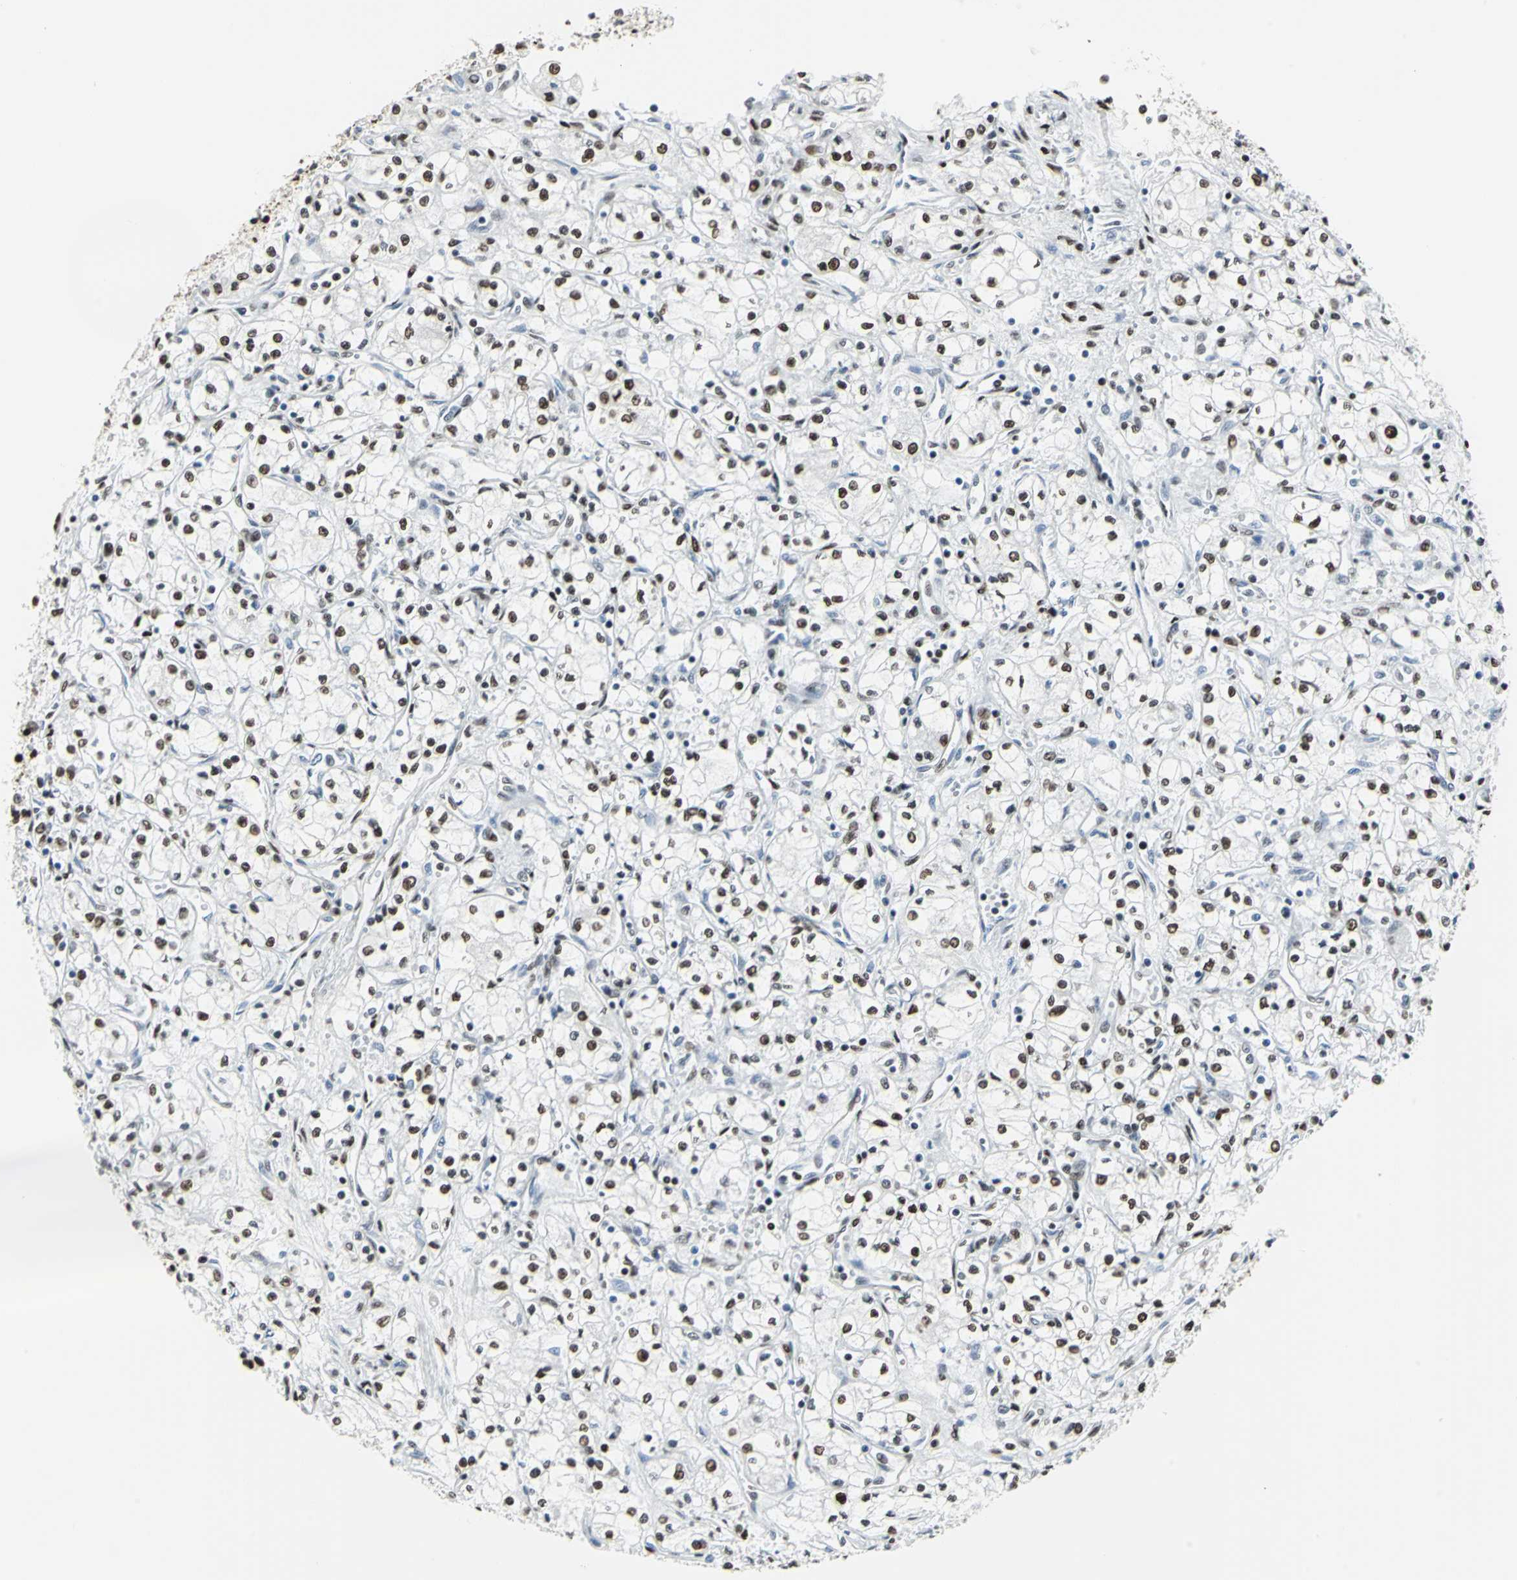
{"staining": {"intensity": "moderate", "quantity": ">75%", "location": "nuclear"}, "tissue": "renal cancer", "cell_type": "Tumor cells", "image_type": "cancer", "snomed": [{"axis": "morphology", "description": "Normal tissue, NOS"}, {"axis": "morphology", "description": "Adenocarcinoma, NOS"}, {"axis": "topography", "description": "Kidney"}], "caption": "An image of adenocarcinoma (renal) stained for a protein demonstrates moderate nuclear brown staining in tumor cells.", "gene": "HDAC2", "patient": {"sex": "male", "age": 59}}